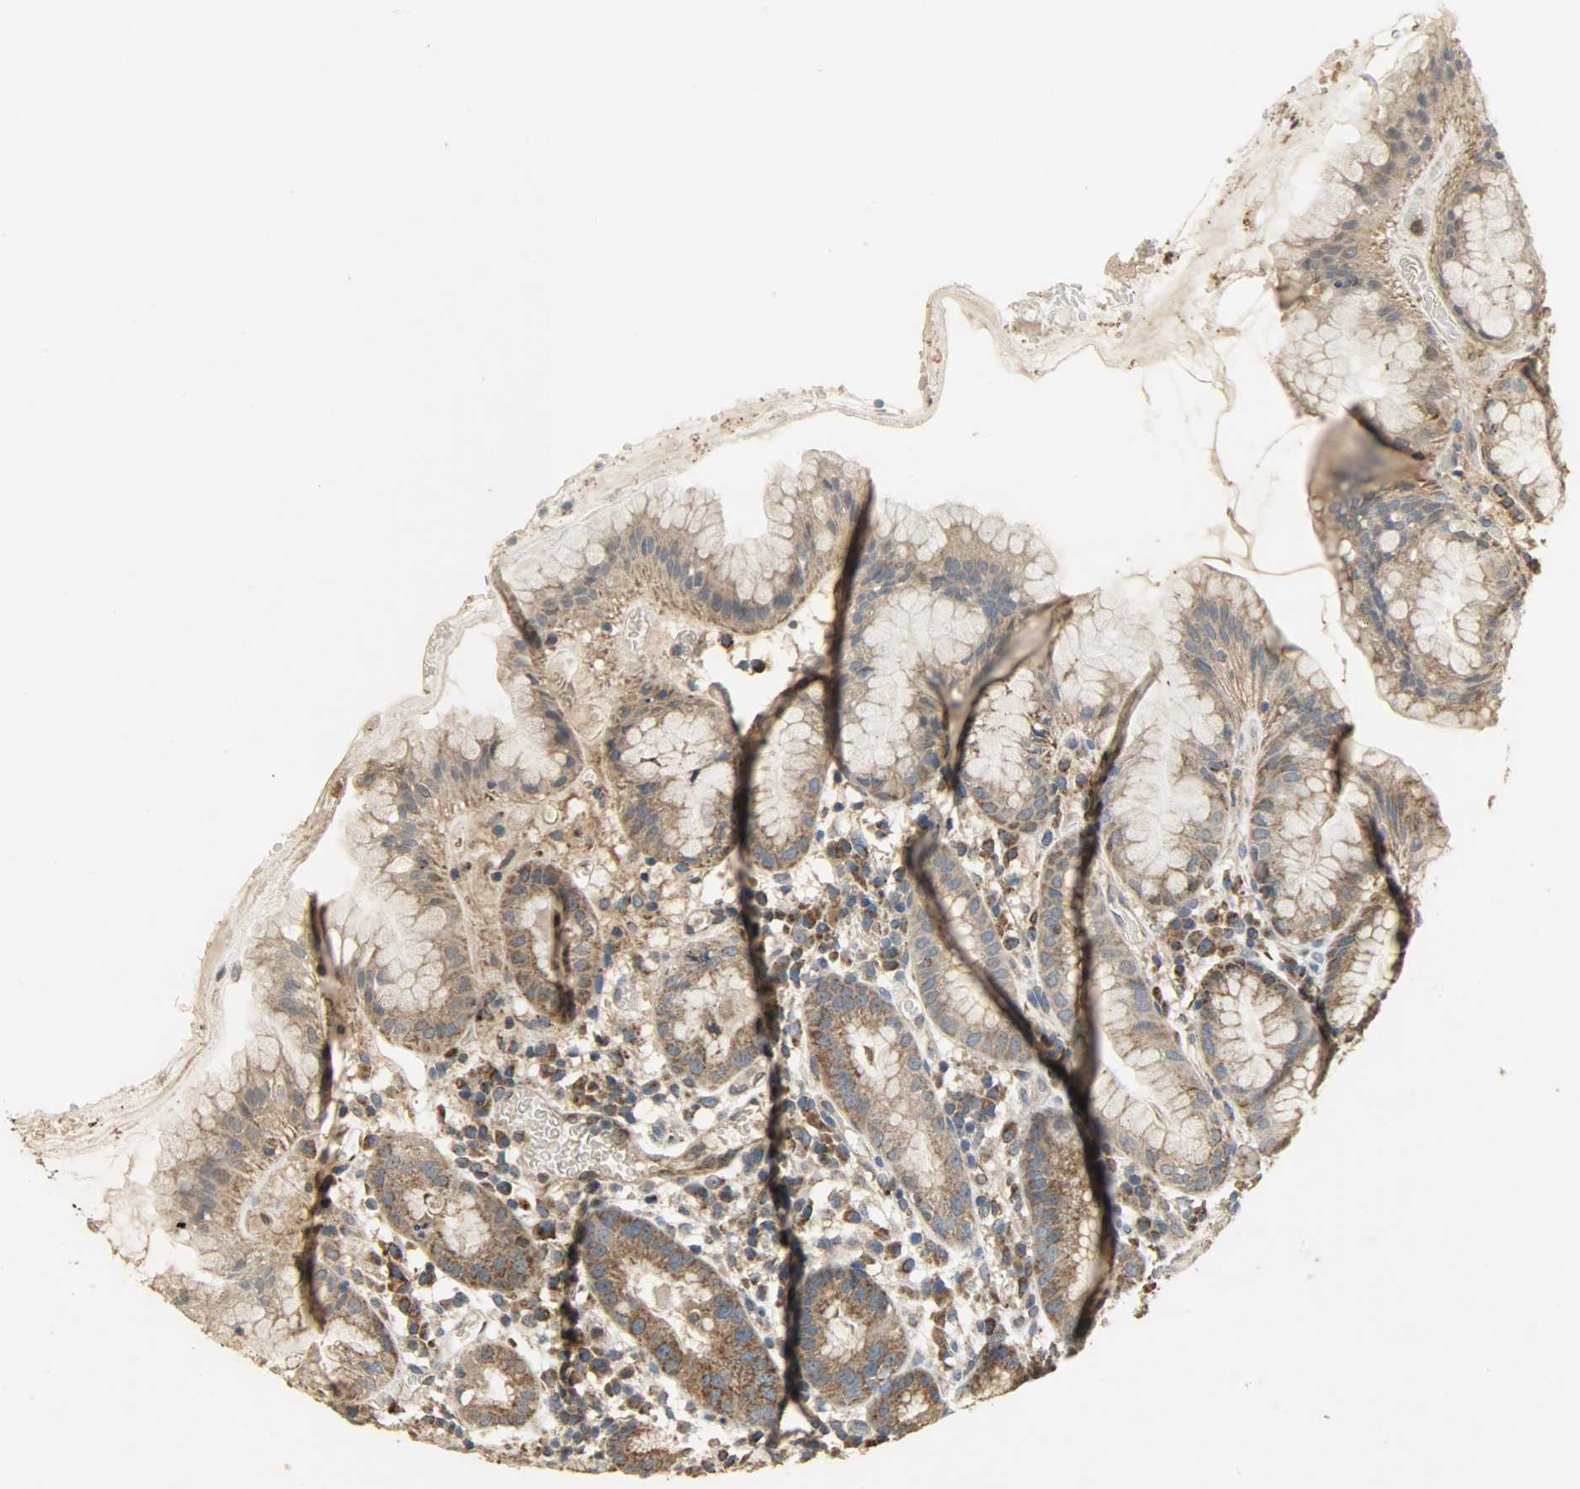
{"staining": {"intensity": "strong", "quantity": ">75%", "location": "cytoplasmic/membranous"}, "tissue": "stomach", "cell_type": "Glandular cells", "image_type": "normal", "snomed": [{"axis": "morphology", "description": "Normal tissue, NOS"}, {"axis": "topography", "description": "Stomach"}, {"axis": "topography", "description": "Stomach, lower"}], "caption": "Immunohistochemistry staining of benign stomach, which demonstrates high levels of strong cytoplasmic/membranous positivity in approximately >75% of glandular cells indicating strong cytoplasmic/membranous protein staining. The staining was performed using DAB (brown) for protein detection and nuclei were counterstained in hematoxylin (blue).", "gene": "AMT", "patient": {"sex": "female", "age": 75}}